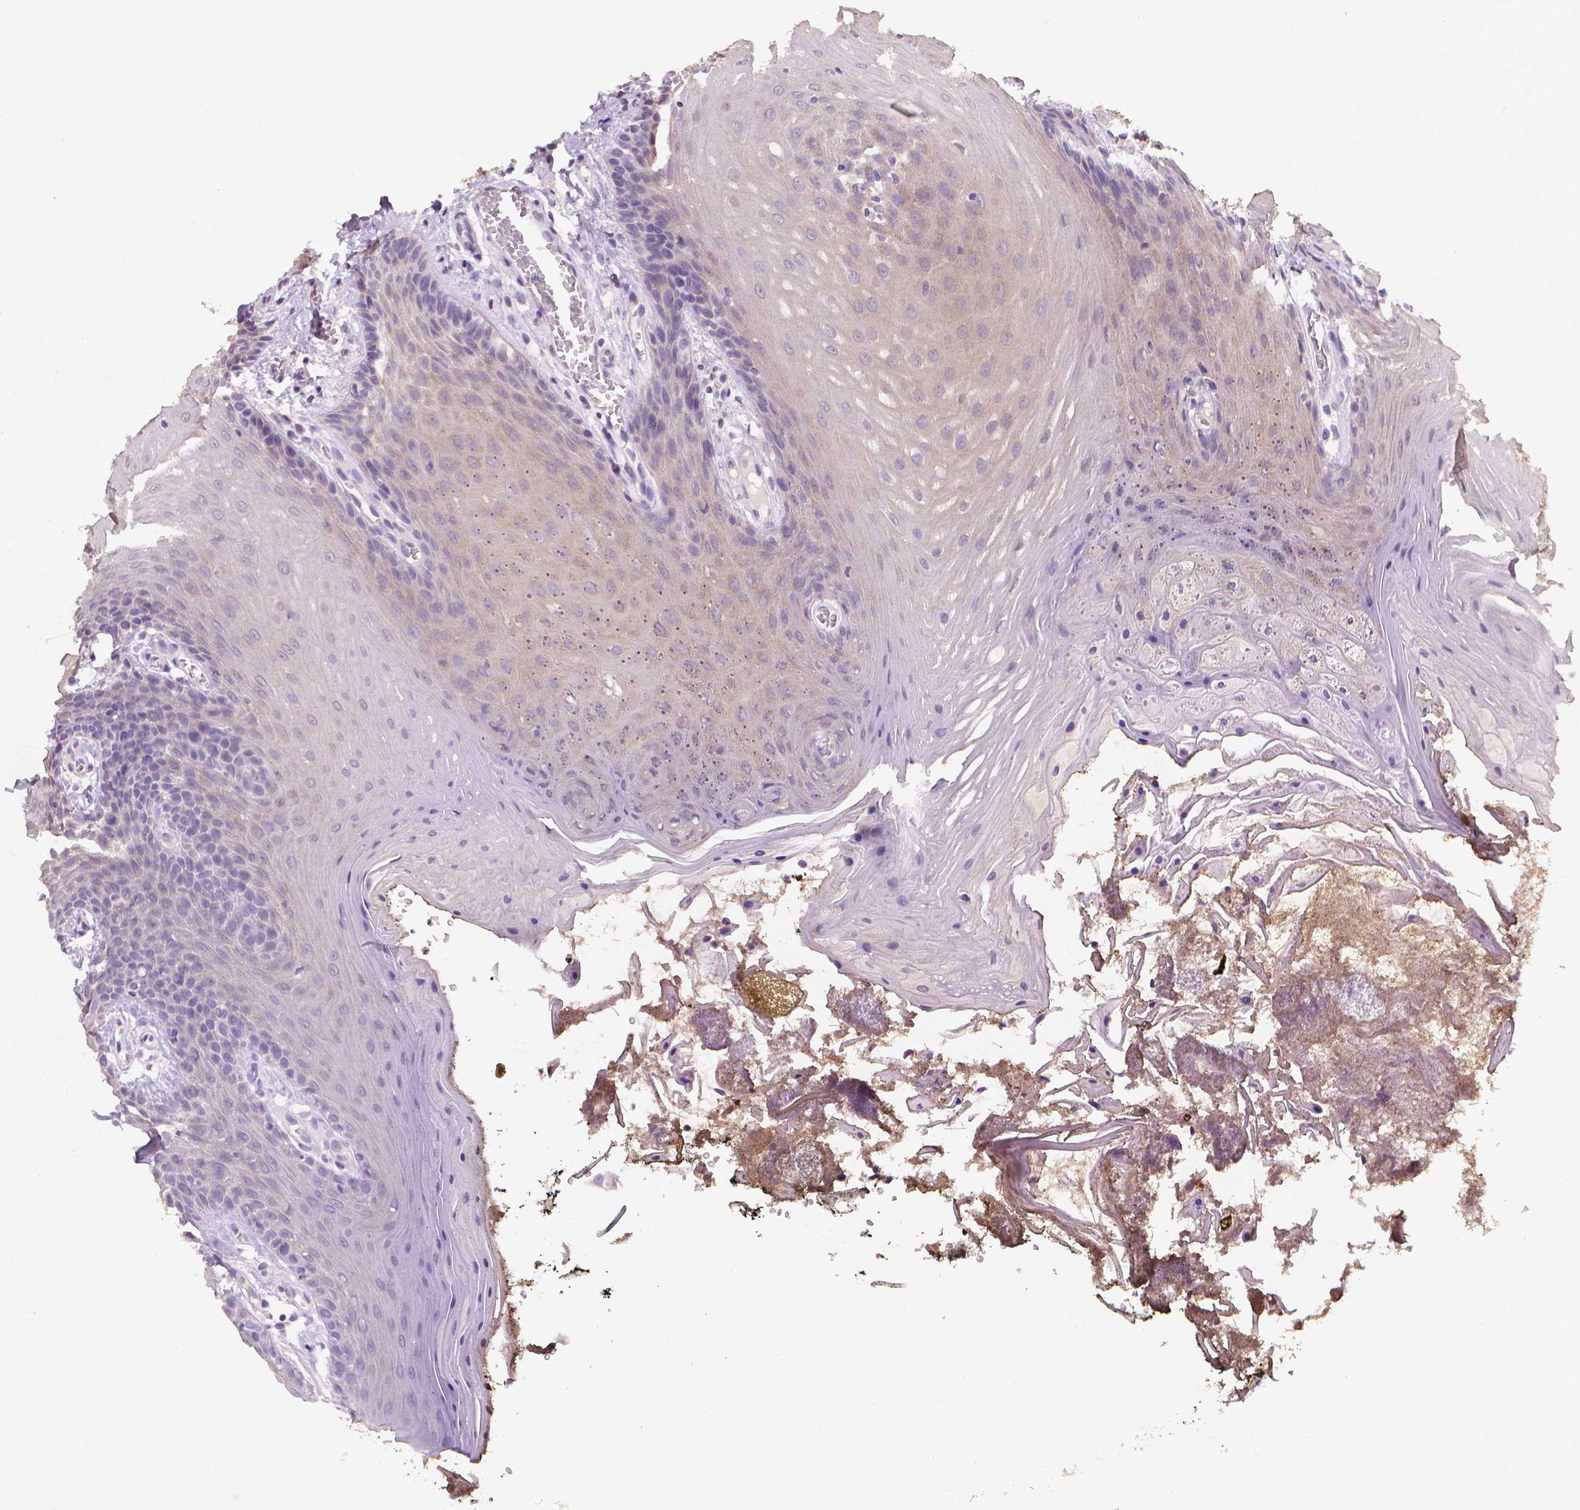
{"staining": {"intensity": "negative", "quantity": "none", "location": "none"}, "tissue": "oral mucosa", "cell_type": "Squamous epithelial cells", "image_type": "normal", "snomed": [{"axis": "morphology", "description": "Normal tissue, NOS"}, {"axis": "topography", "description": "Oral tissue"}], "caption": "The histopathology image displays no staining of squamous epithelial cells in unremarkable oral mucosa.", "gene": "FASN", "patient": {"sex": "male", "age": 9}}